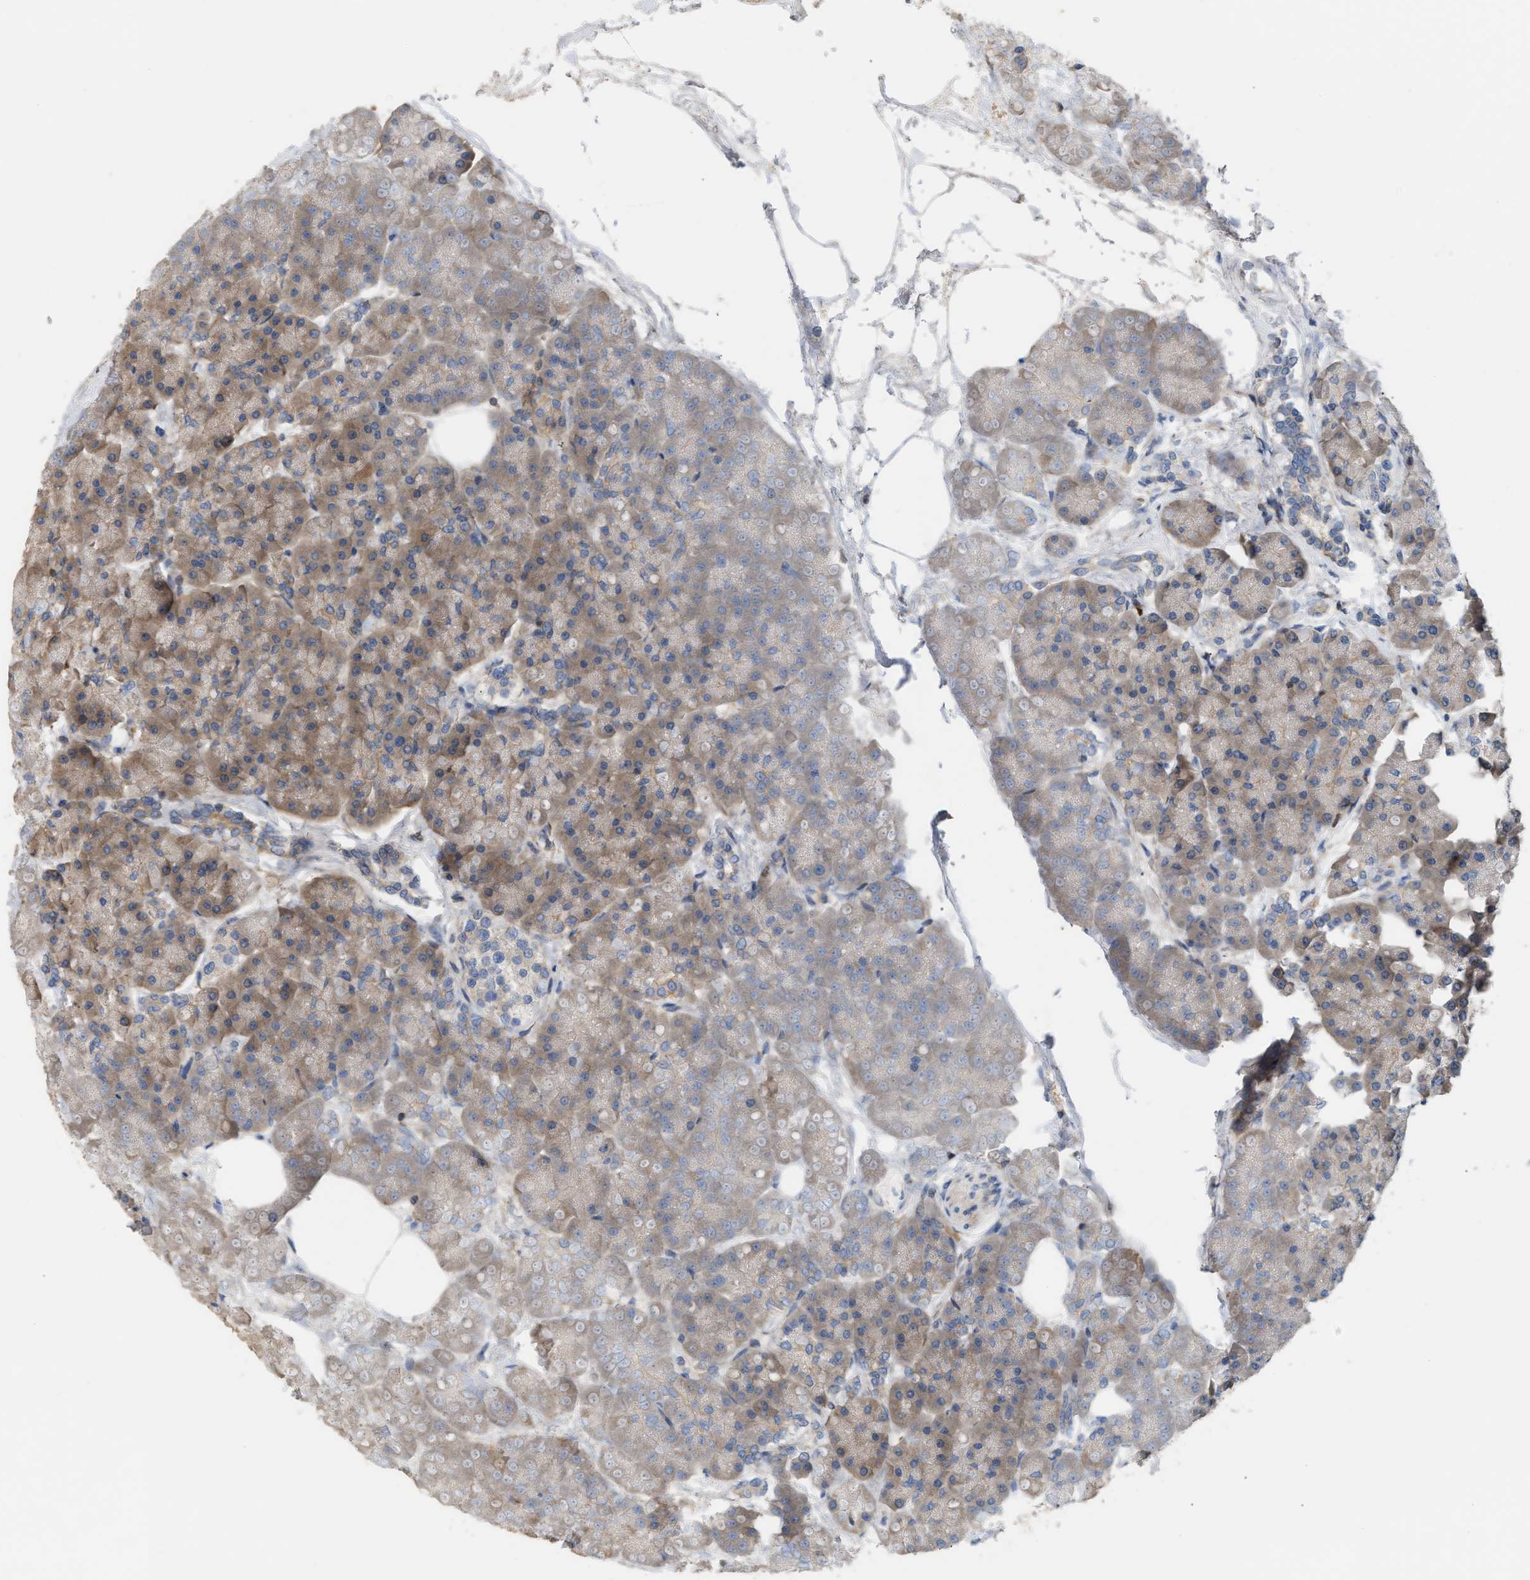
{"staining": {"intensity": "strong", "quantity": ">75%", "location": "cytoplasmic/membranous"}, "tissue": "pancreas", "cell_type": "Exocrine glandular cells", "image_type": "normal", "snomed": [{"axis": "morphology", "description": "Normal tissue, NOS"}, {"axis": "topography", "description": "Pancreas"}], "caption": "This micrograph demonstrates IHC staining of unremarkable human pancreas, with high strong cytoplasmic/membranous positivity in approximately >75% of exocrine glandular cells.", "gene": "DBNL", "patient": {"sex": "female", "age": 70}}